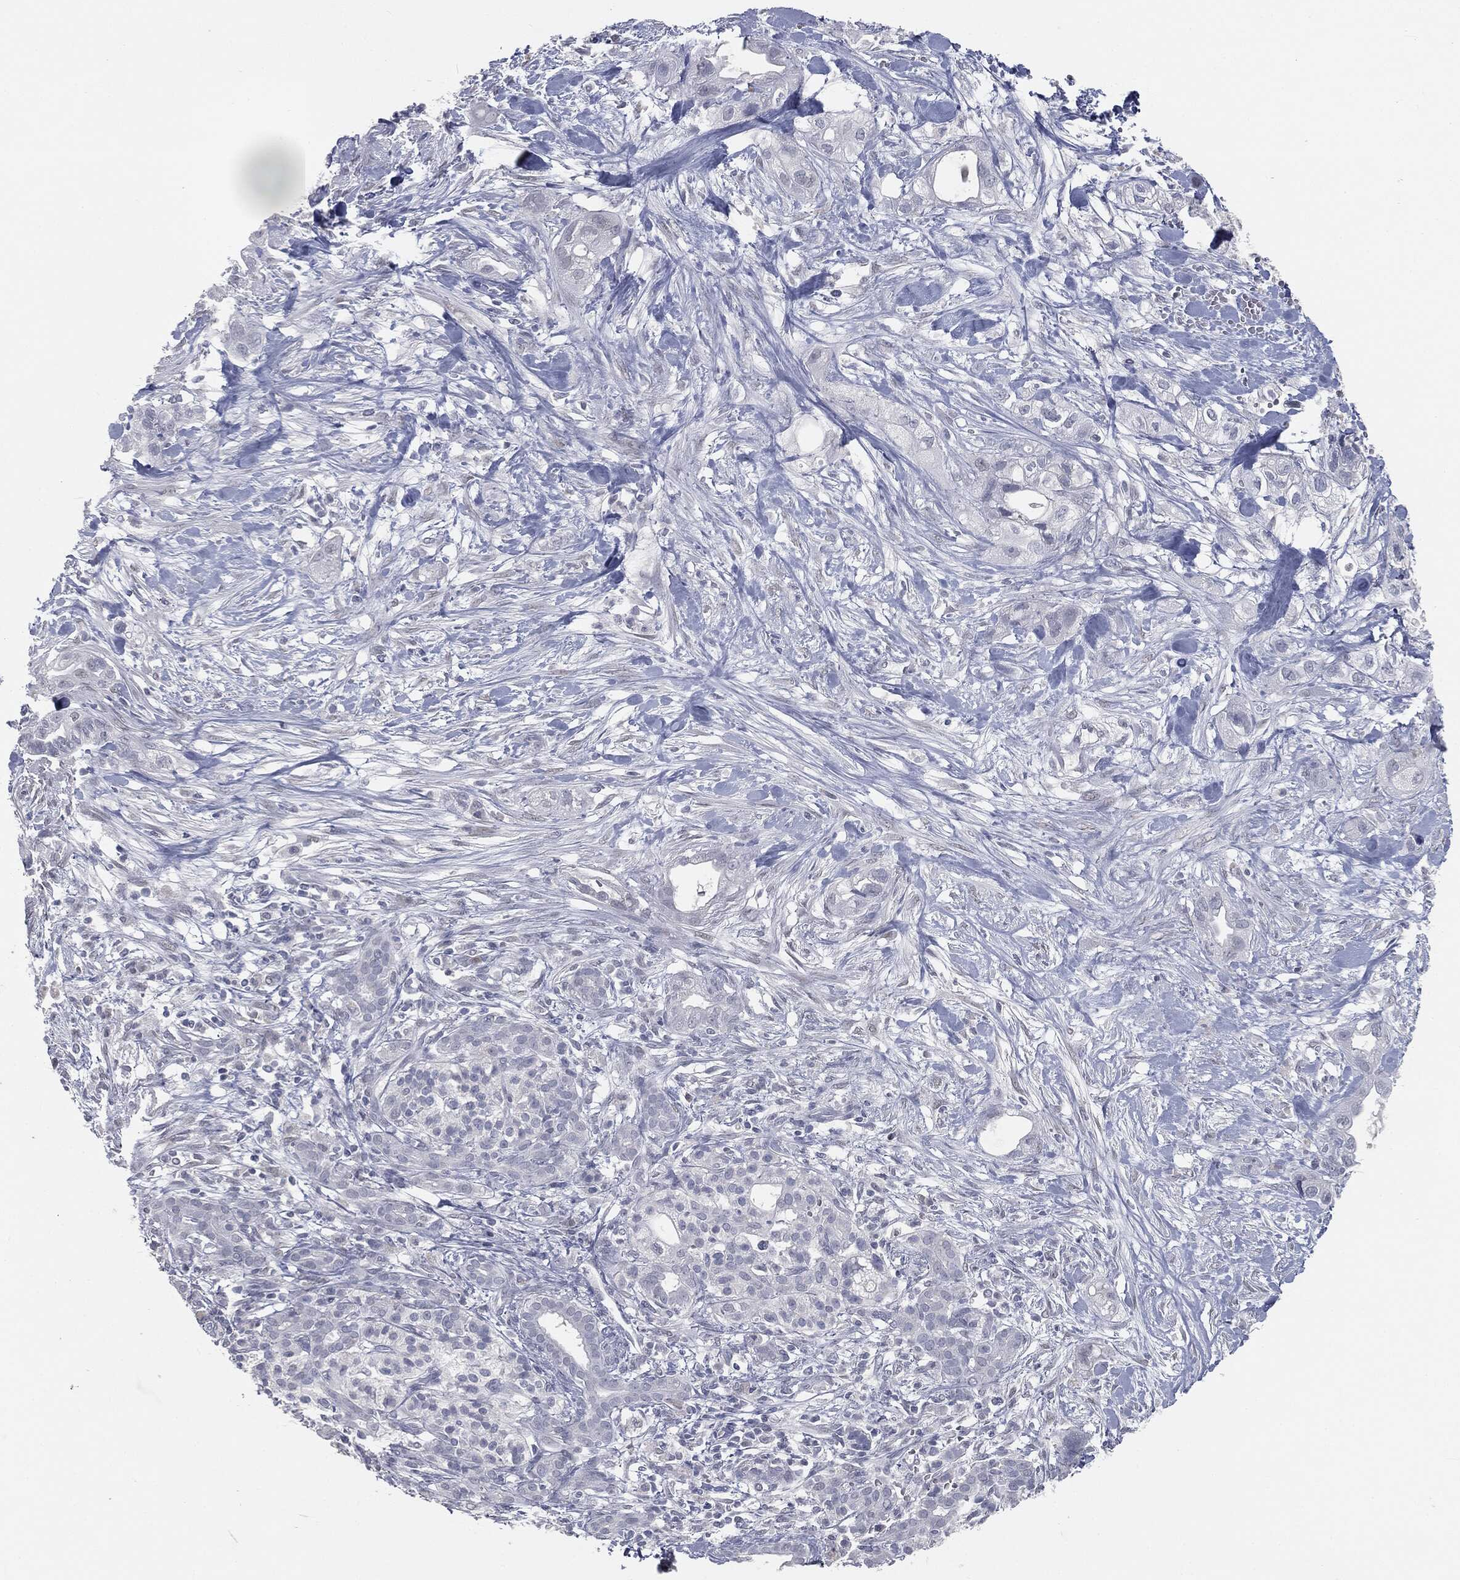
{"staining": {"intensity": "negative", "quantity": "none", "location": "none"}, "tissue": "pancreatic cancer", "cell_type": "Tumor cells", "image_type": "cancer", "snomed": [{"axis": "morphology", "description": "Adenocarcinoma, NOS"}, {"axis": "topography", "description": "Pancreas"}], "caption": "Tumor cells show no significant staining in pancreatic cancer (adenocarcinoma).", "gene": "PRAME", "patient": {"sex": "male", "age": 44}}